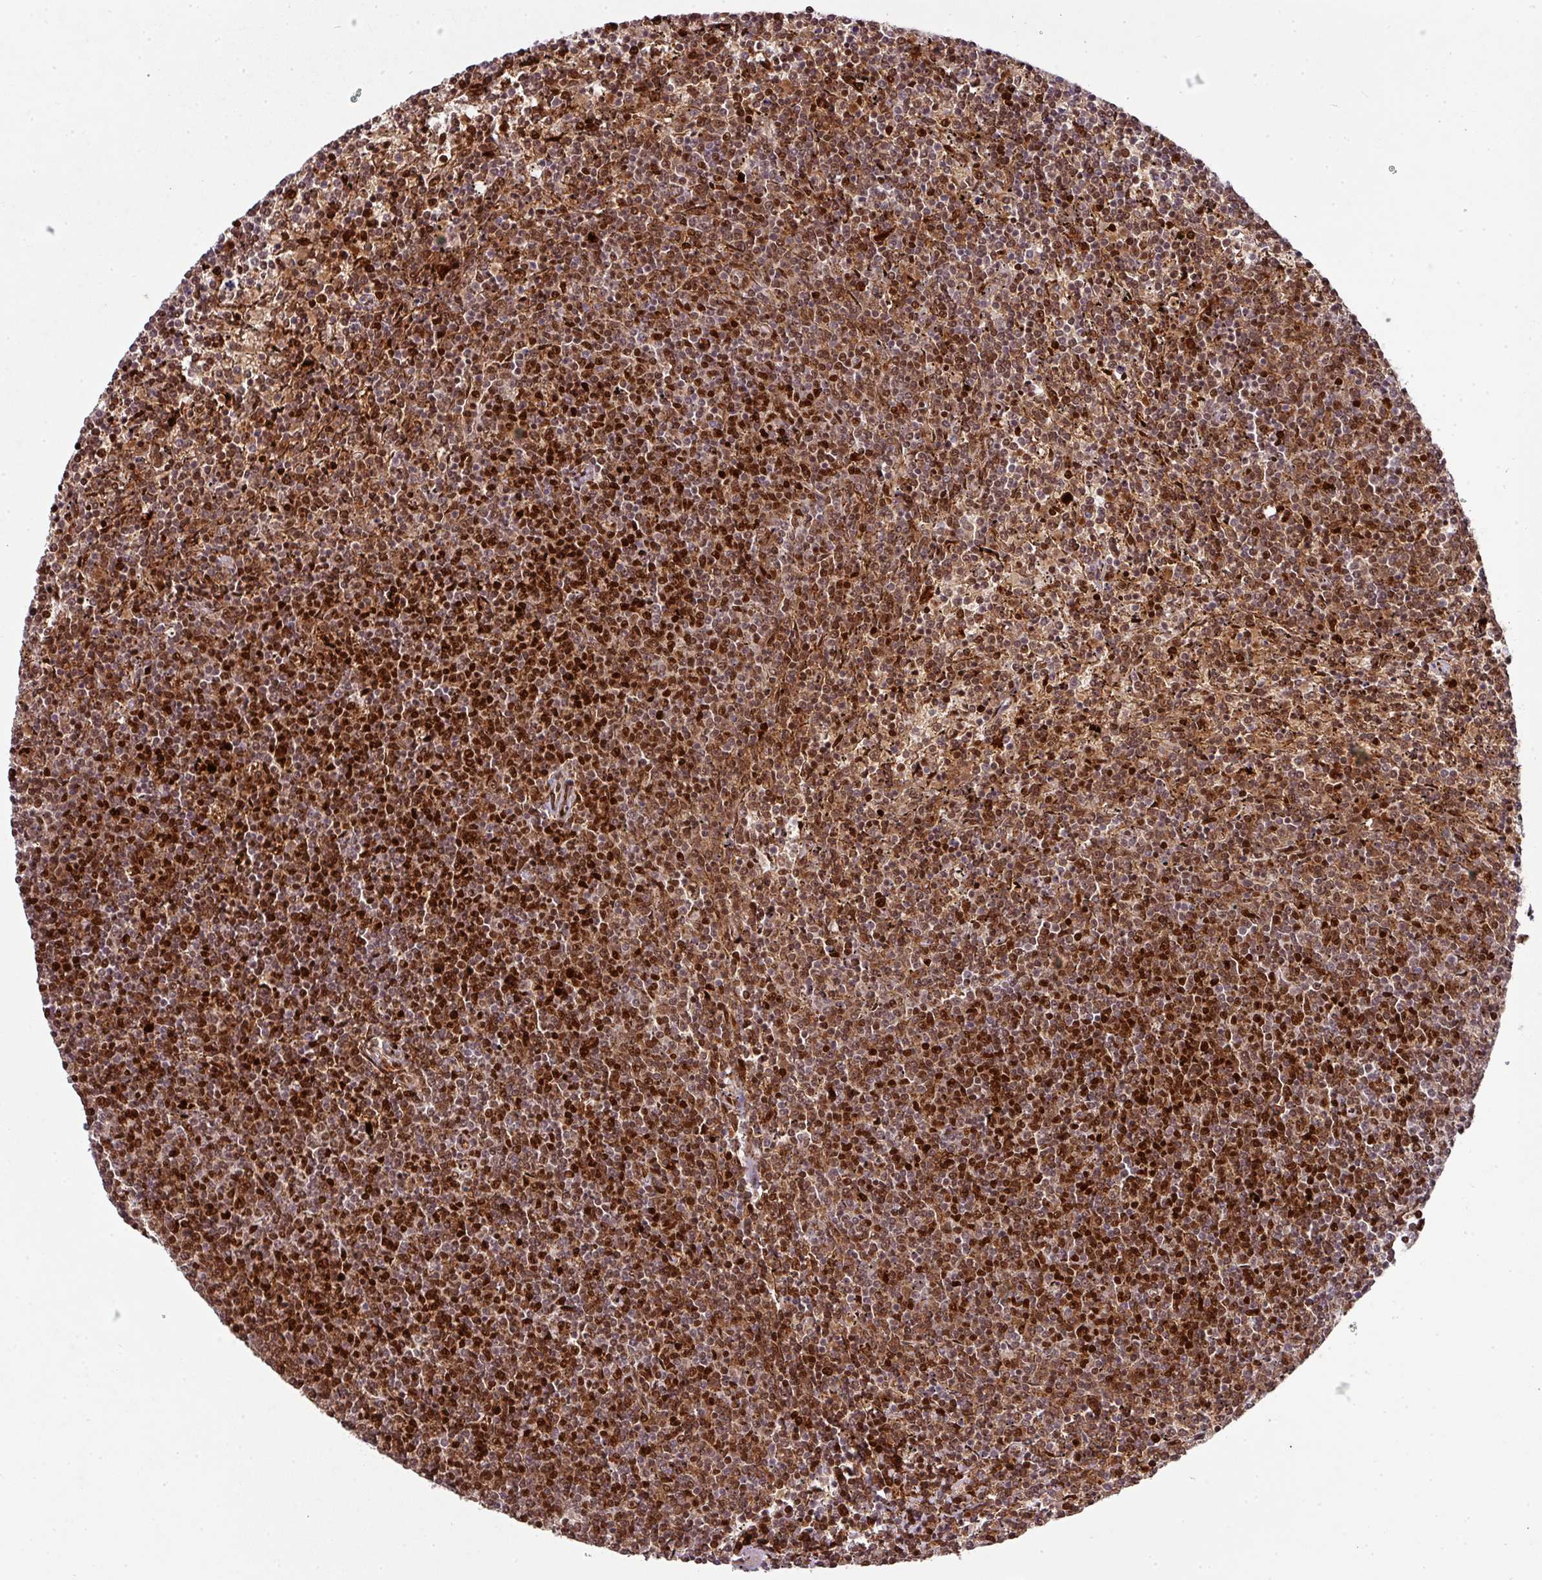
{"staining": {"intensity": "moderate", "quantity": ">75%", "location": "cytoplasmic/membranous,nuclear"}, "tissue": "lymphoma", "cell_type": "Tumor cells", "image_type": "cancer", "snomed": [{"axis": "morphology", "description": "Malignant lymphoma, non-Hodgkin's type, Low grade"}, {"axis": "topography", "description": "Spleen"}], "caption": "An immunohistochemistry (IHC) photomicrograph of neoplastic tissue is shown. Protein staining in brown shows moderate cytoplasmic/membranous and nuclear positivity in lymphoma within tumor cells. The staining was performed using DAB, with brown indicating positive protein expression. Nuclei are stained blue with hematoxylin.", "gene": "NEIL1", "patient": {"sex": "female", "age": 50}}